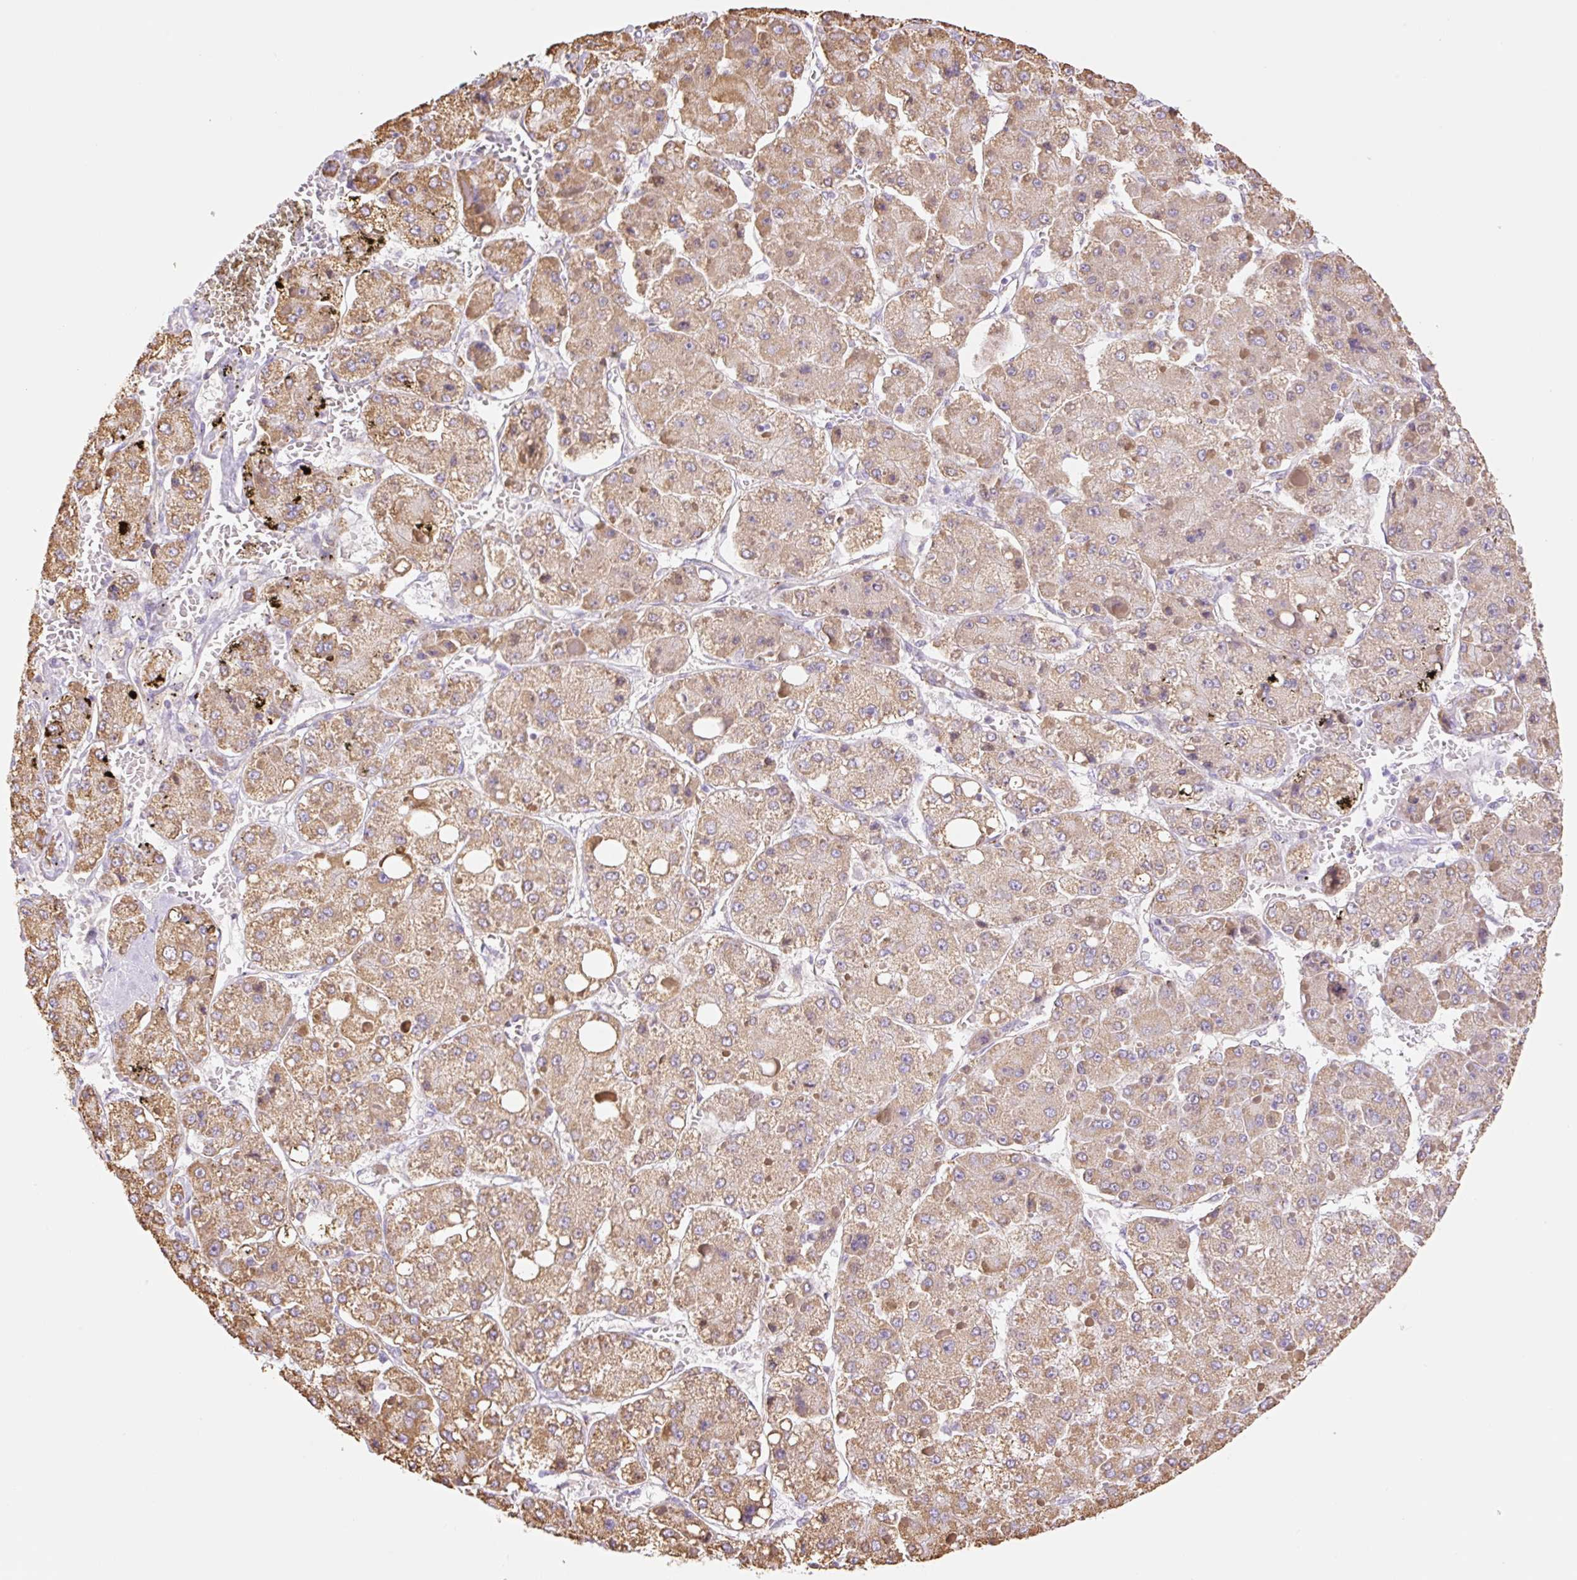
{"staining": {"intensity": "moderate", "quantity": ">75%", "location": "cytoplasmic/membranous"}, "tissue": "liver cancer", "cell_type": "Tumor cells", "image_type": "cancer", "snomed": [{"axis": "morphology", "description": "Carcinoma, Hepatocellular, NOS"}, {"axis": "topography", "description": "Liver"}], "caption": "Liver cancer tissue reveals moderate cytoplasmic/membranous staining in approximately >75% of tumor cells", "gene": "ESAM", "patient": {"sex": "female", "age": 73}}